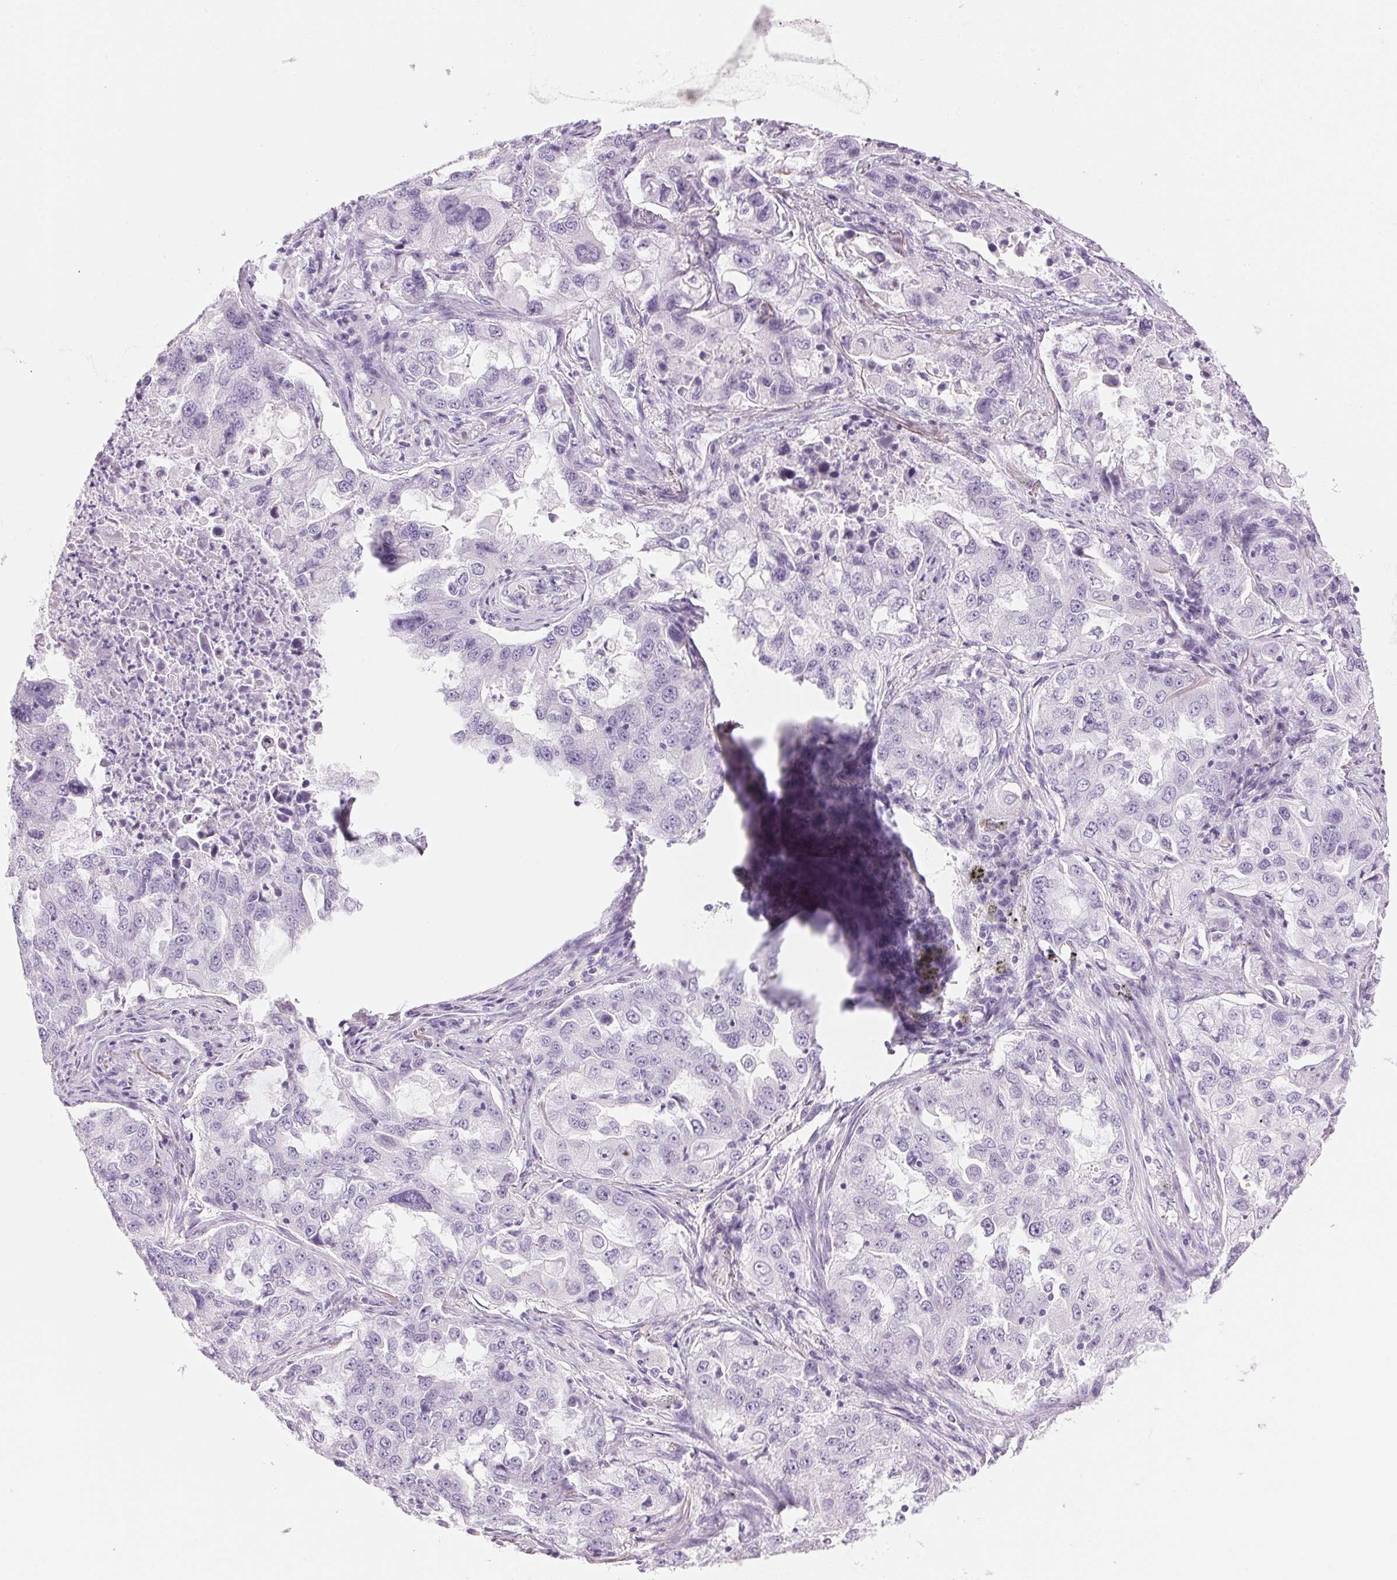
{"staining": {"intensity": "negative", "quantity": "none", "location": "none"}, "tissue": "lung cancer", "cell_type": "Tumor cells", "image_type": "cancer", "snomed": [{"axis": "morphology", "description": "Adenocarcinoma, NOS"}, {"axis": "topography", "description": "Lung"}], "caption": "Photomicrograph shows no protein expression in tumor cells of lung adenocarcinoma tissue.", "gene": "IGFBP1", "patient": {"sex": "female", "age": 61}}